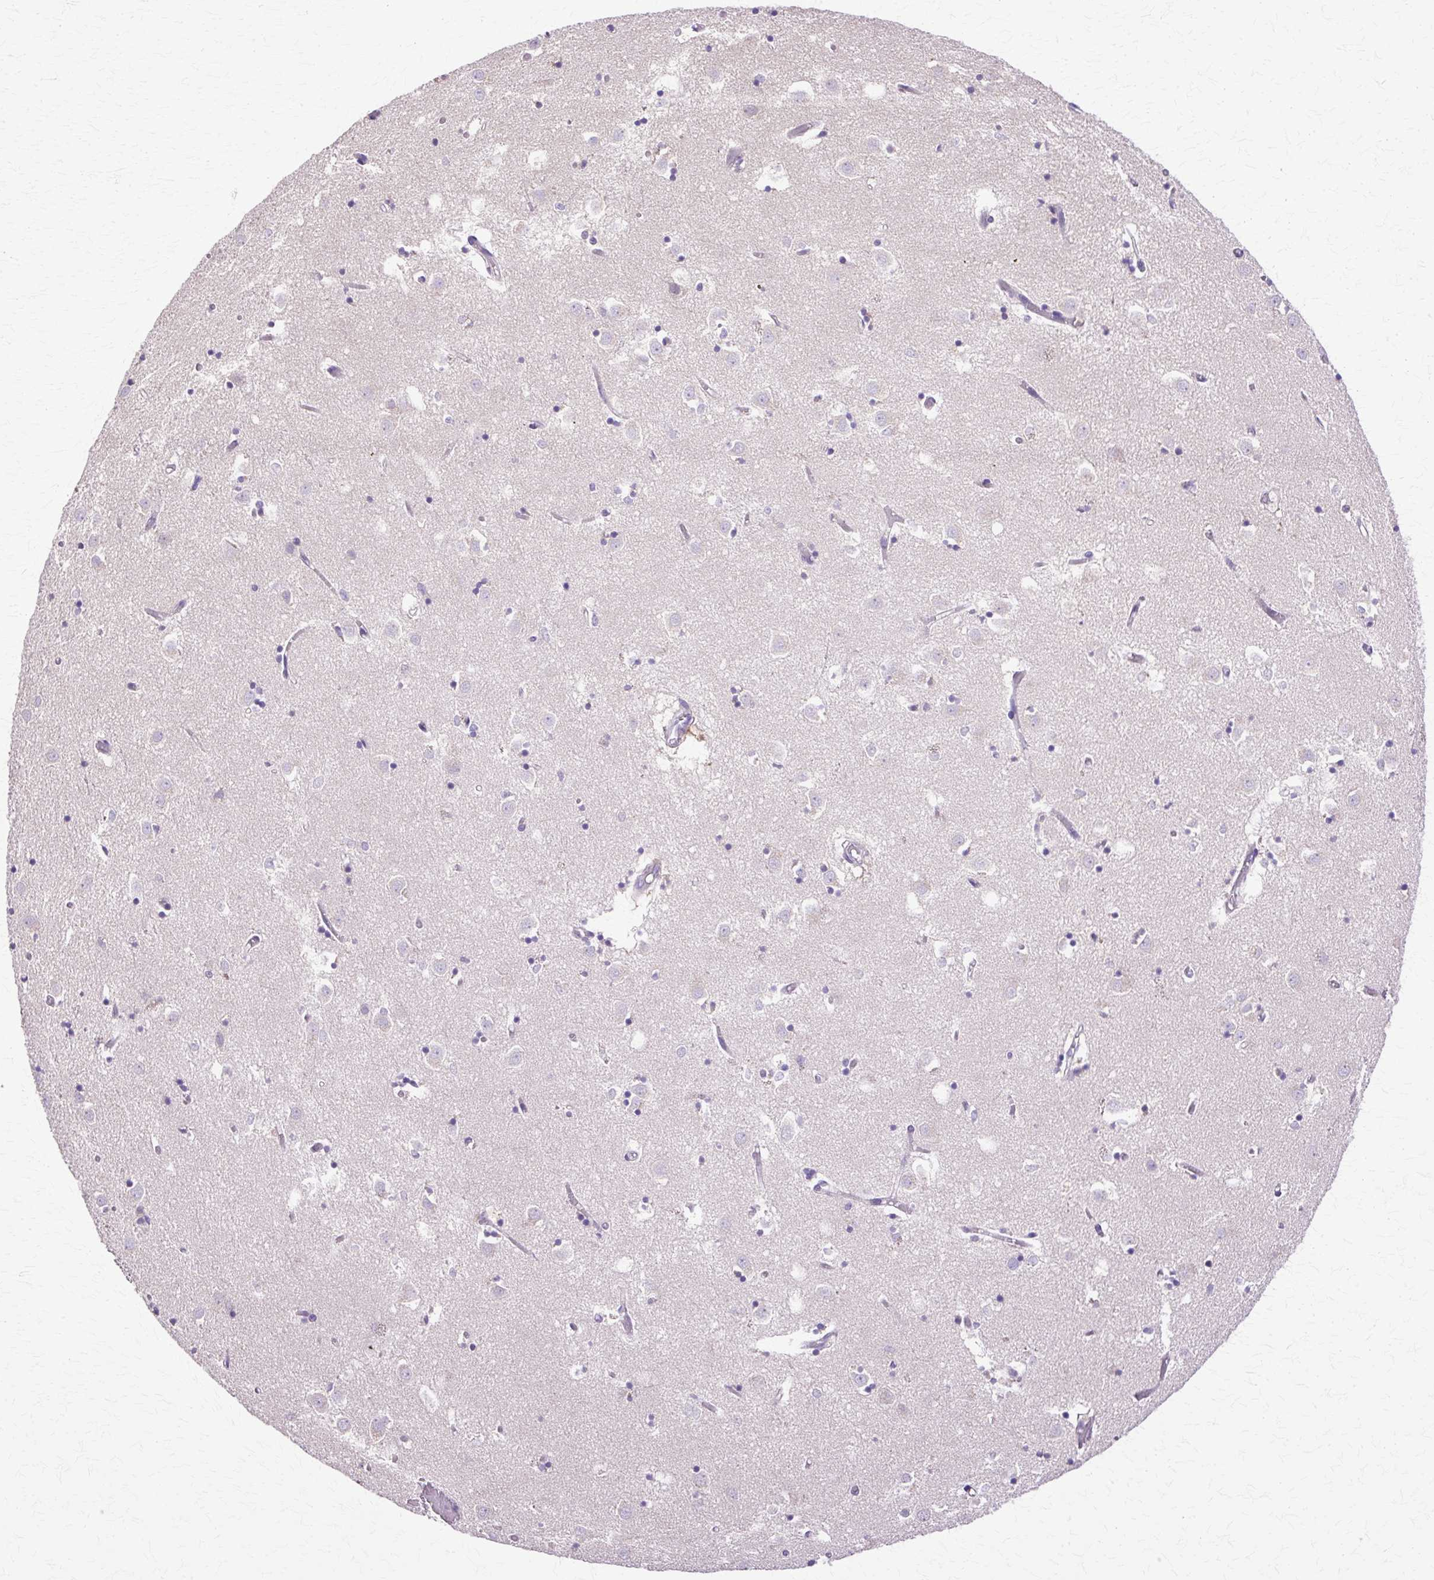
{"staining": {"intensity": "negative", "quantity": "none", "location": "none"}, "tissue": "caudate", "cell_type": "Glial cells", "image_type": "normal", "snomed": [{"axis": "morphology", "description": "Normal tissue, NOS"}, {"axis": "topography", "description": "Lateral ventricle wall"}], "caption": "Immunohistochemistry of unremarkable human caudate reveals no staining in glial cells.", "gene": "HSPA1A", "patient": {"sex": "male", "age": 70}}